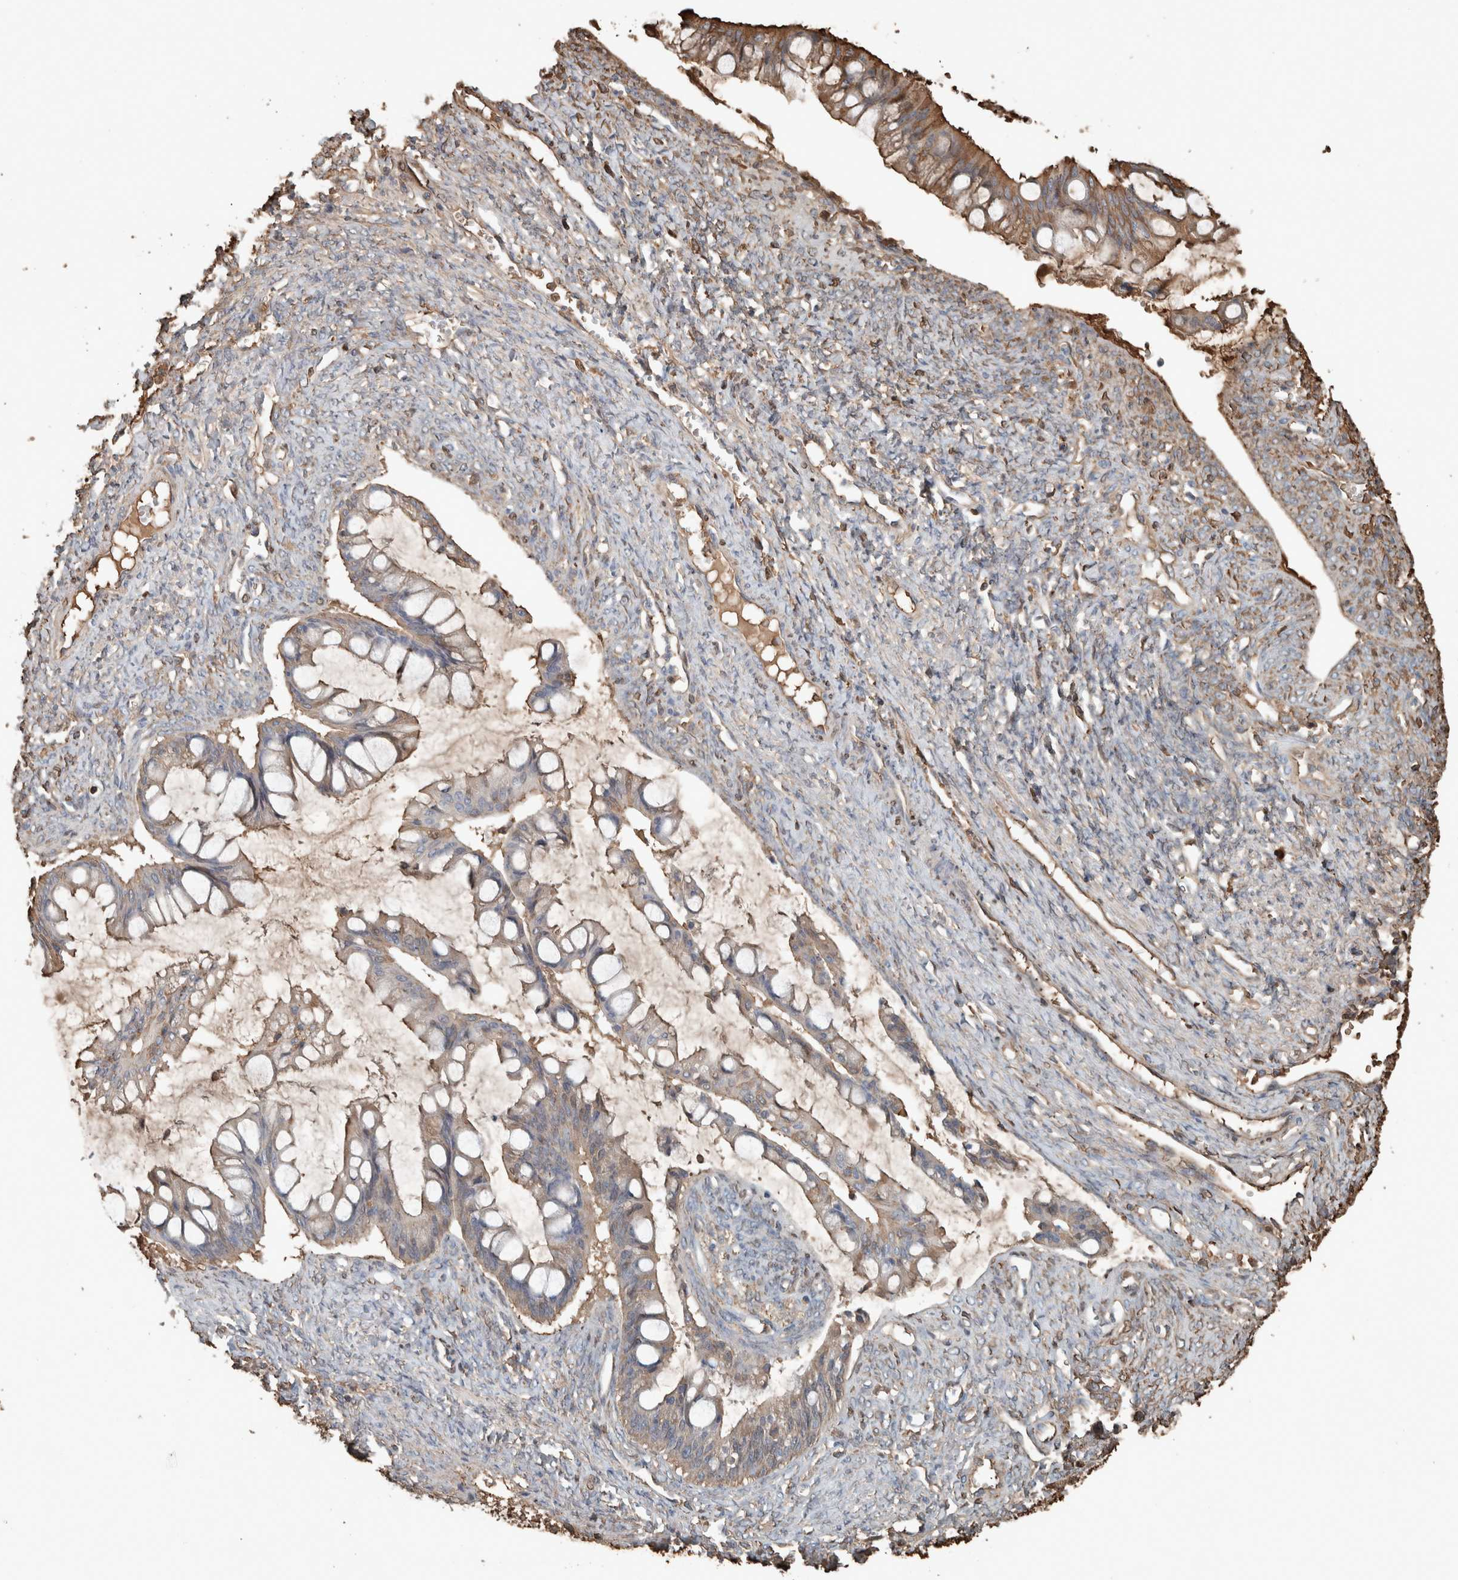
{"staining": {"intensity": "weak", "quantity": "25%-75%", "location": "cytoplasmic/membranous"}, "tissue": "ovarian cancer", "cell_type": "Tumor cells", "image_type": "cancer", "snomed": [{"axis": "morphology", "description": "Cystadenocarcinoma, mucinous, NOS"}, {"axis": "topography", "description": "Ovary"}], "caption": "Protein staining displays weak cytoplasmic/membranous staining in about 25%-75% of tumor cells in ovarian cancer.", "gene": "USP34", "patient": {"sex": "female", "age": 73}}